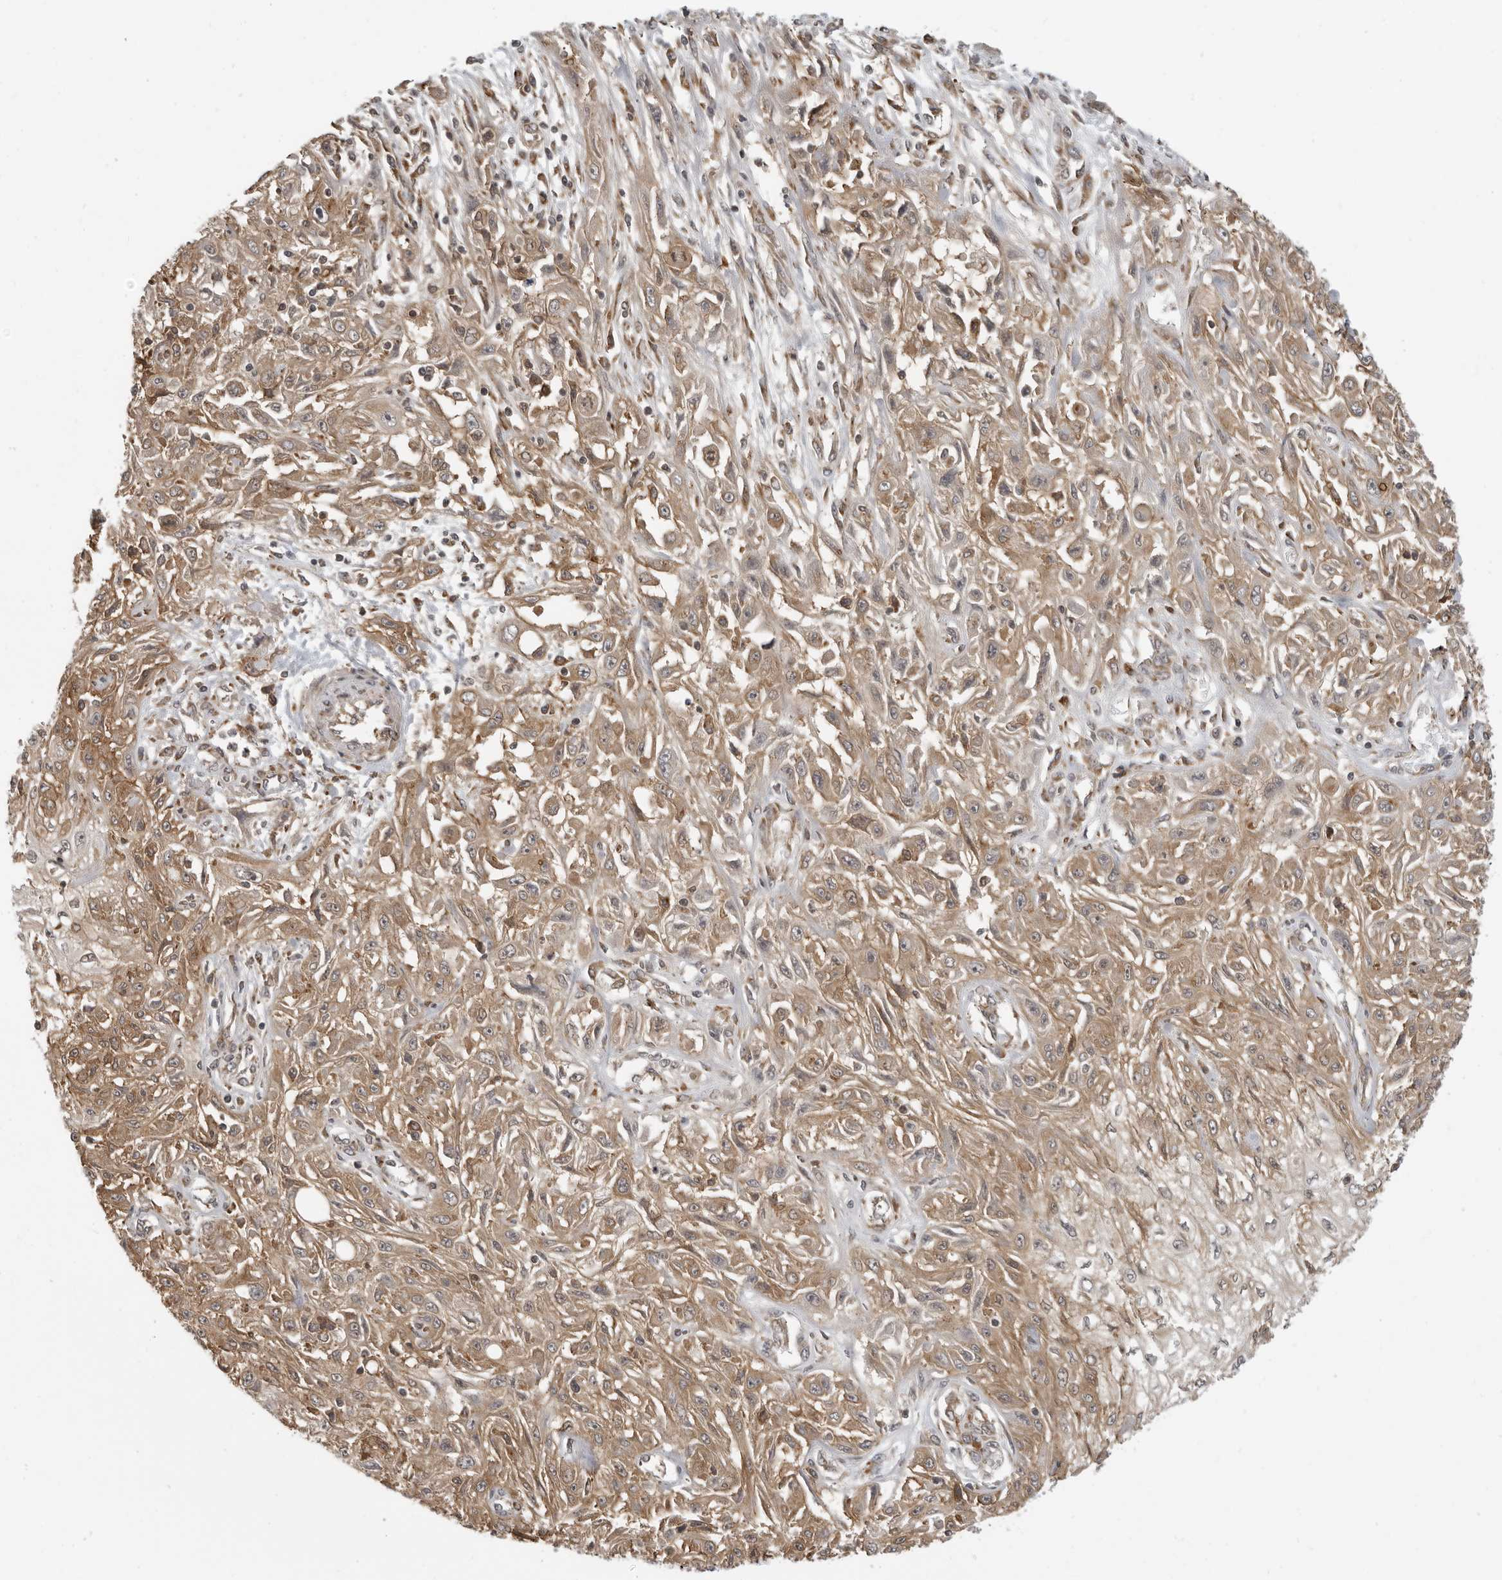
{"staining": {"intensity": "moderate", "quantity": ">75%", "location": "cytoplasmic/membranous"}, "tissue": "skin cancer", "cell_type": "Tumor cells", "image_type": "cancer", "snomed": [{"axis": "morphology", "description": "Squamous cell carcinoma, NOS"}, {"axis": "morphology", "description": "Squamous cell carcinoma, metastatic, NOS"}, {"axis": "topography", "description": "Skin"}, {"axis": "topography", "description": "Lymph node"}], "caption": "IHC micrograph of skin cancer stained for a protein (brown), which demonstrates medium levels of moderate cytoplasmic/membranous expression in about >75% of tumor cells.", "gene": "PRRC2A", "patient": {"sex": "male", "age": 75}}